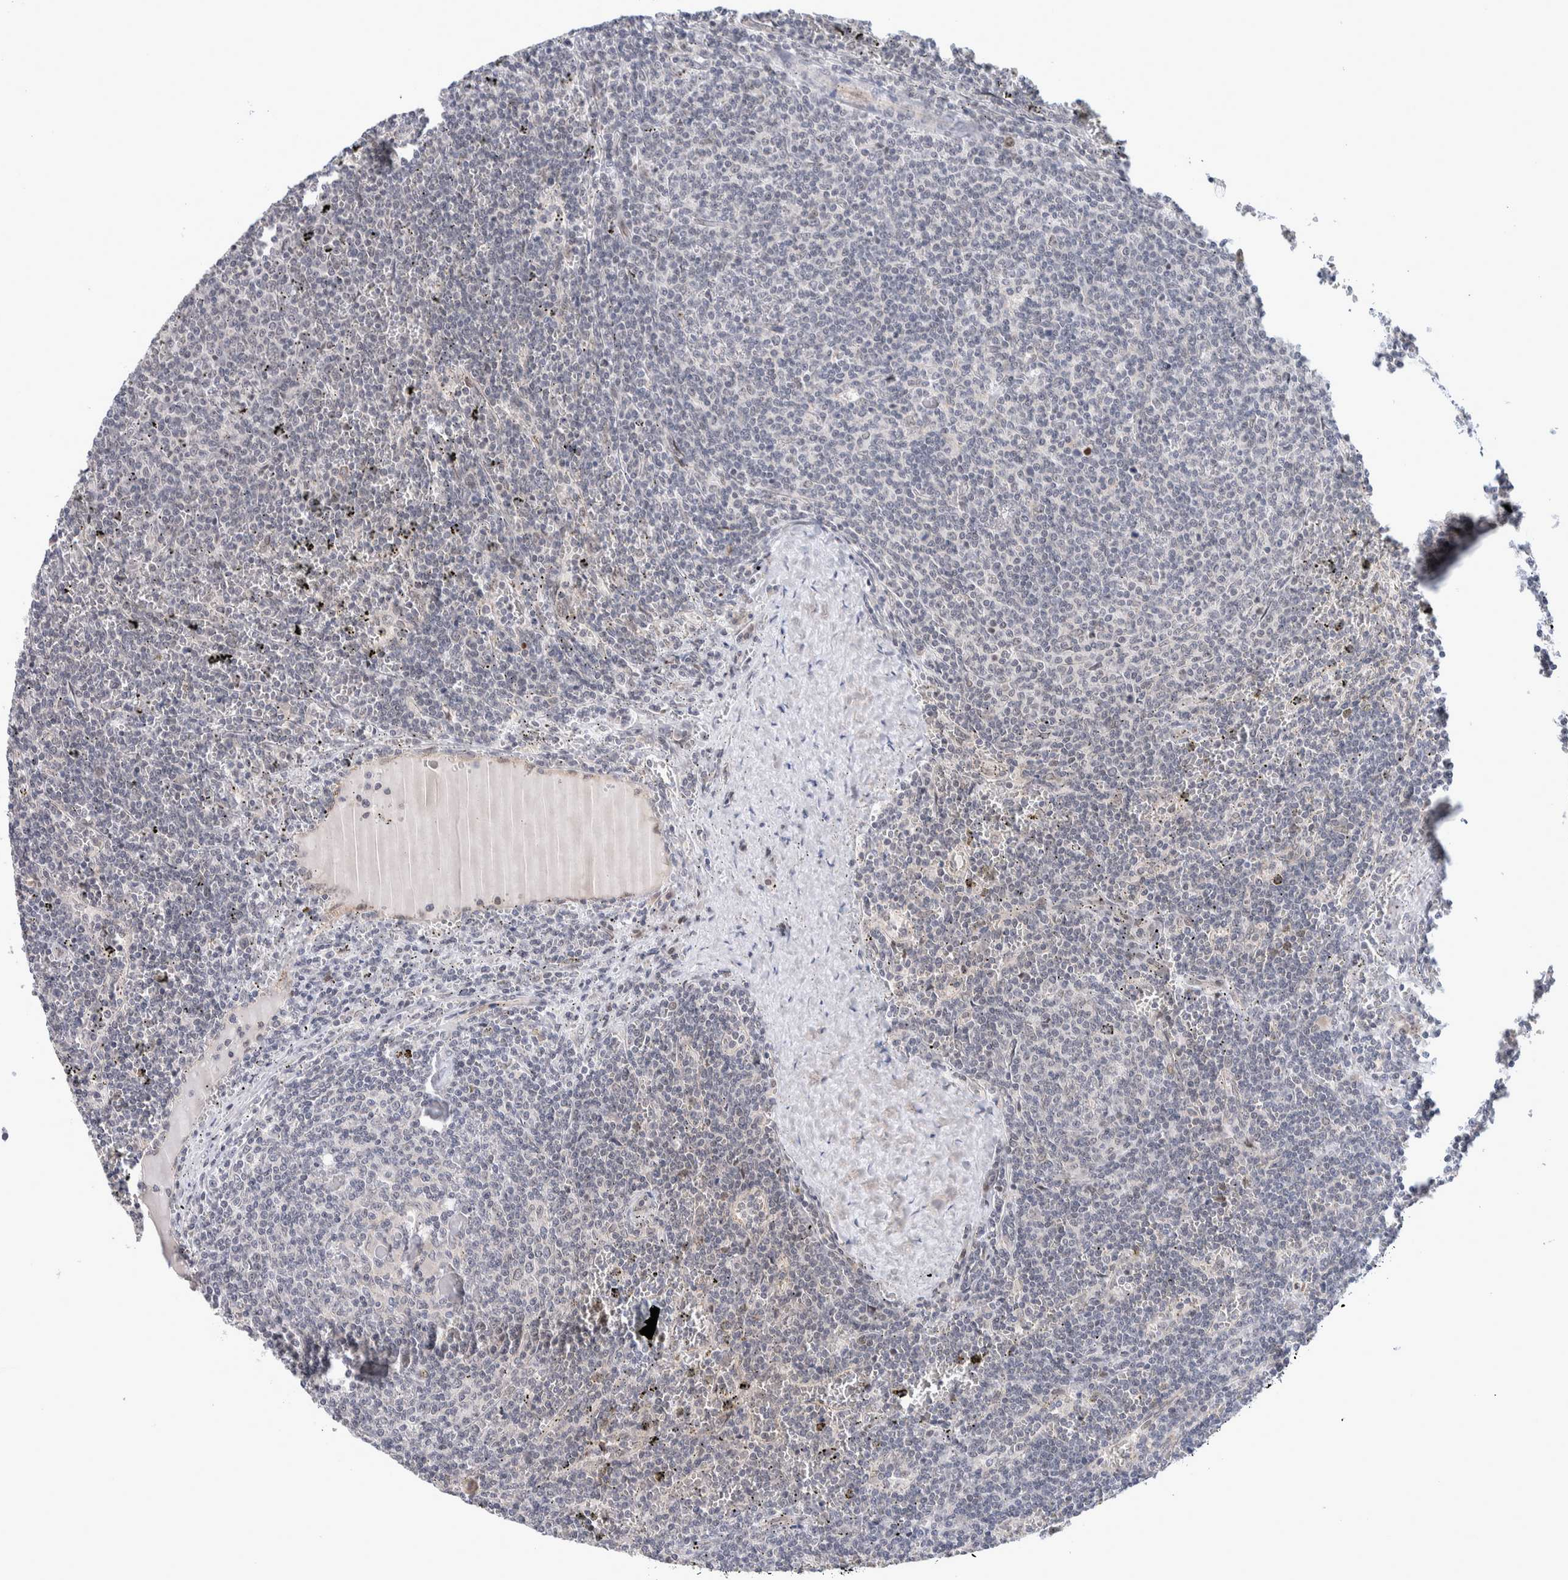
{"staining": {"intensity": "negative", "quantity": "none", "location": "none"}, "tissue": "lymphoma", "cell_type": "Tumor cells", "image_type": "cancer", "snomed": [{"axis": "morphology", "description": "Malignant lymphoma, non-Hodgkin's type, Low grade"}, {"axis": "topography", "description": "Spleen"}], "caption": "Tumor cells show no significant protein staining in lymphoma.", "gene": "CRAT", "patient": {"sex": "female", "age": 50}}